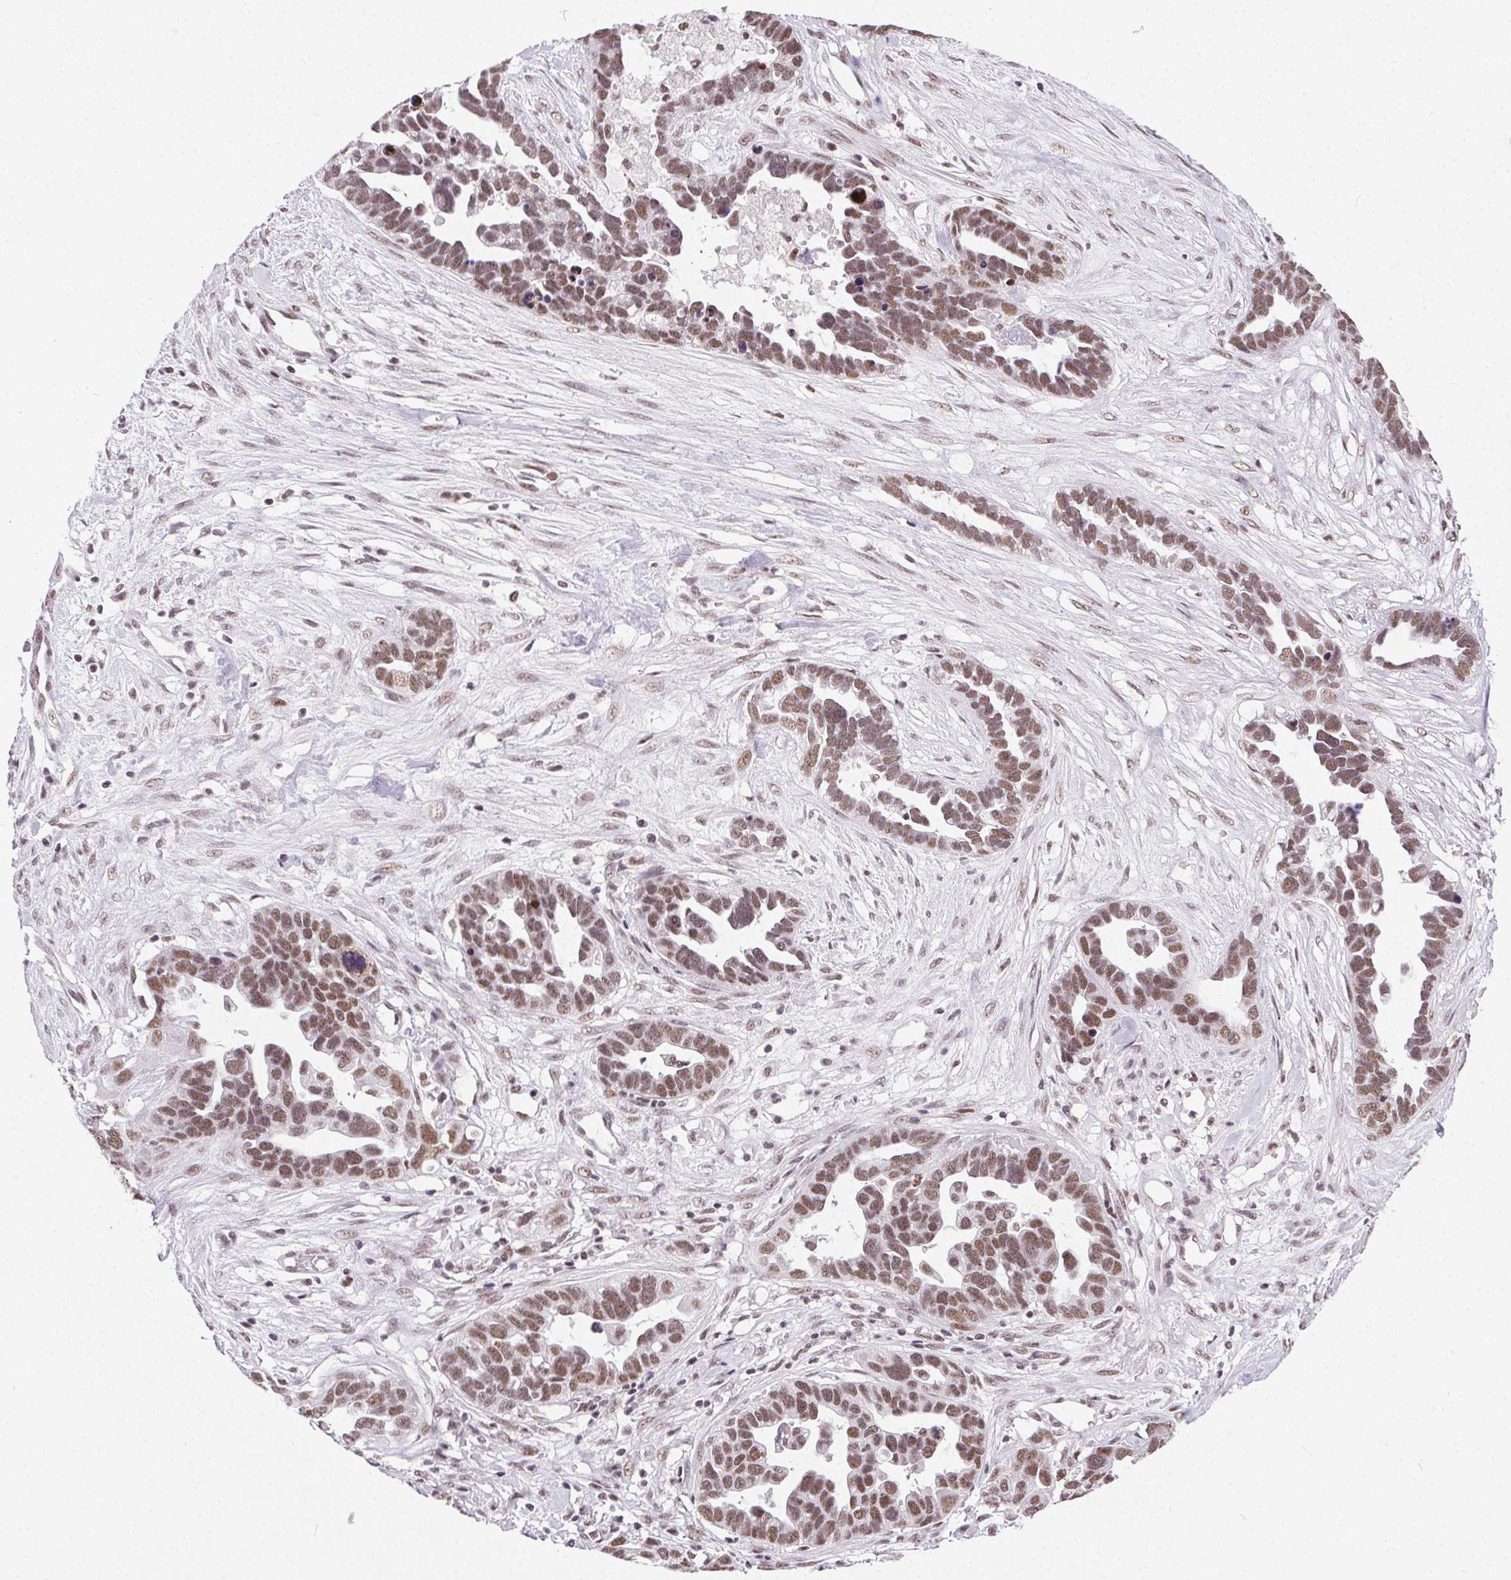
{"staining": {"intensity": "moderate", "quantity": ">75%", "location": "nuclear"}, "tissue": "ovarian cancer", "cell_type": "Tumor cells", "image_type": "cancer", "snomed": [{"axis": "morphology", "description": "Cystadenocarcinoma, serous, NOS"}, {"axis": "topography", "description": "Ovary"}], "caption": "High-magnification brightfield microscopy of ovarian cancer stained with DAB (brown) and counterstained with hematoxylin (blue). tumor cells exhibit moderate nuclear expression is appreciated in approximately>75% of cells.", "gene": "TRA2B", "patient": {"sex": "female", "age": 54}}